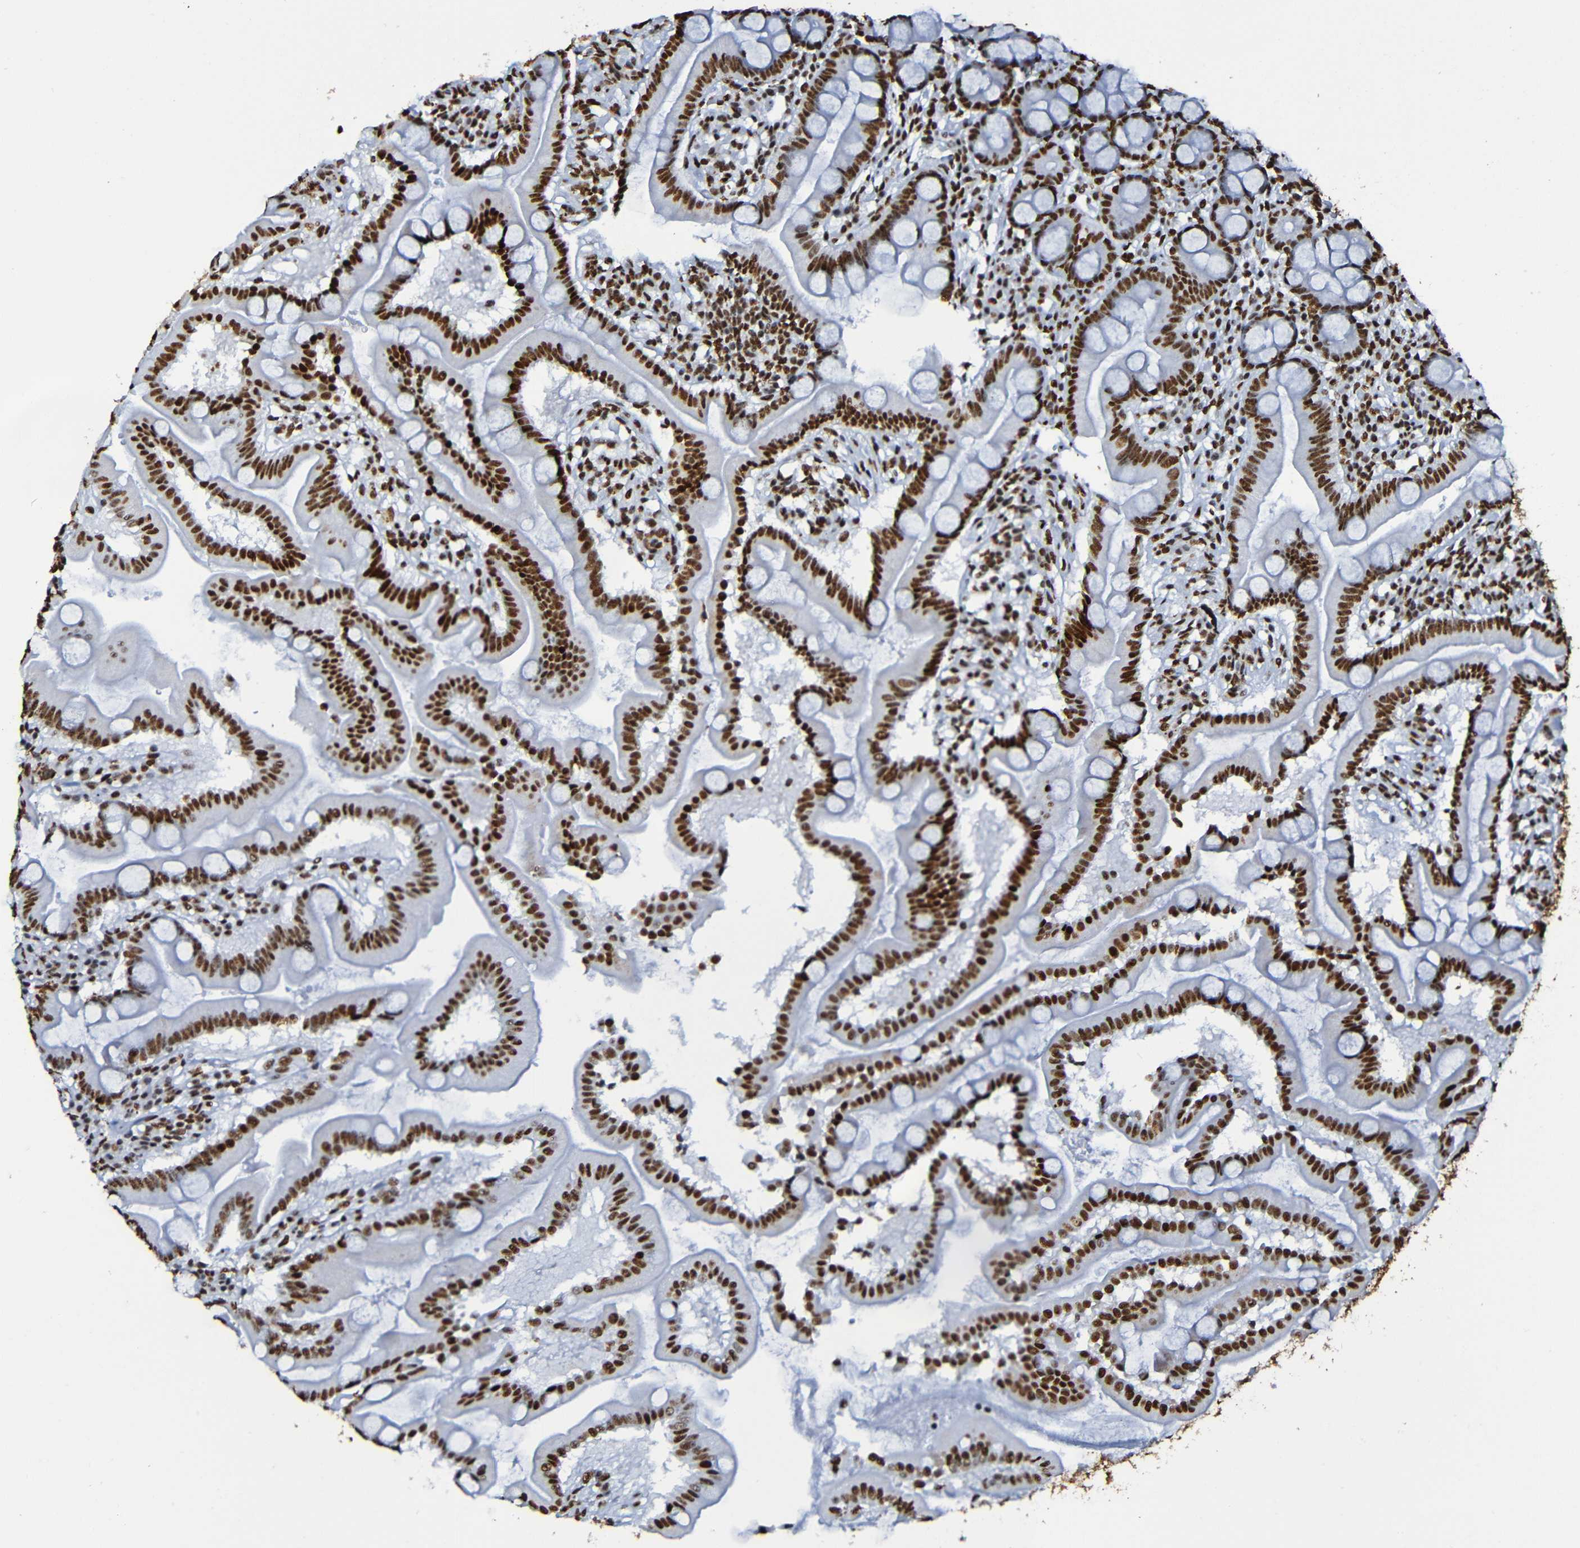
{"staining": {"intensity": "strong", "quantity": ">75%", "location": "nuclear"}, "tissue": "duodenum", "cell_type": "Glandular cells", "image_type": "normal", "snomed": [{"axis": "morphology", "description": "Normal tissue, NOS"}, {"axis": "topography", "description": "Duodenum"}], "caption": "High-magnification brightfield microscopy of benign duodenum stained with DAB (3,3'-diaminobenzidine) (brown) and counterstained with hematoxylin (blue). glandular cells exhibit strong nuclear positivity is seen in approximately>75% of cells.", "gene": "SRSF3", "patient": {"sex": "male", "age": 50}}